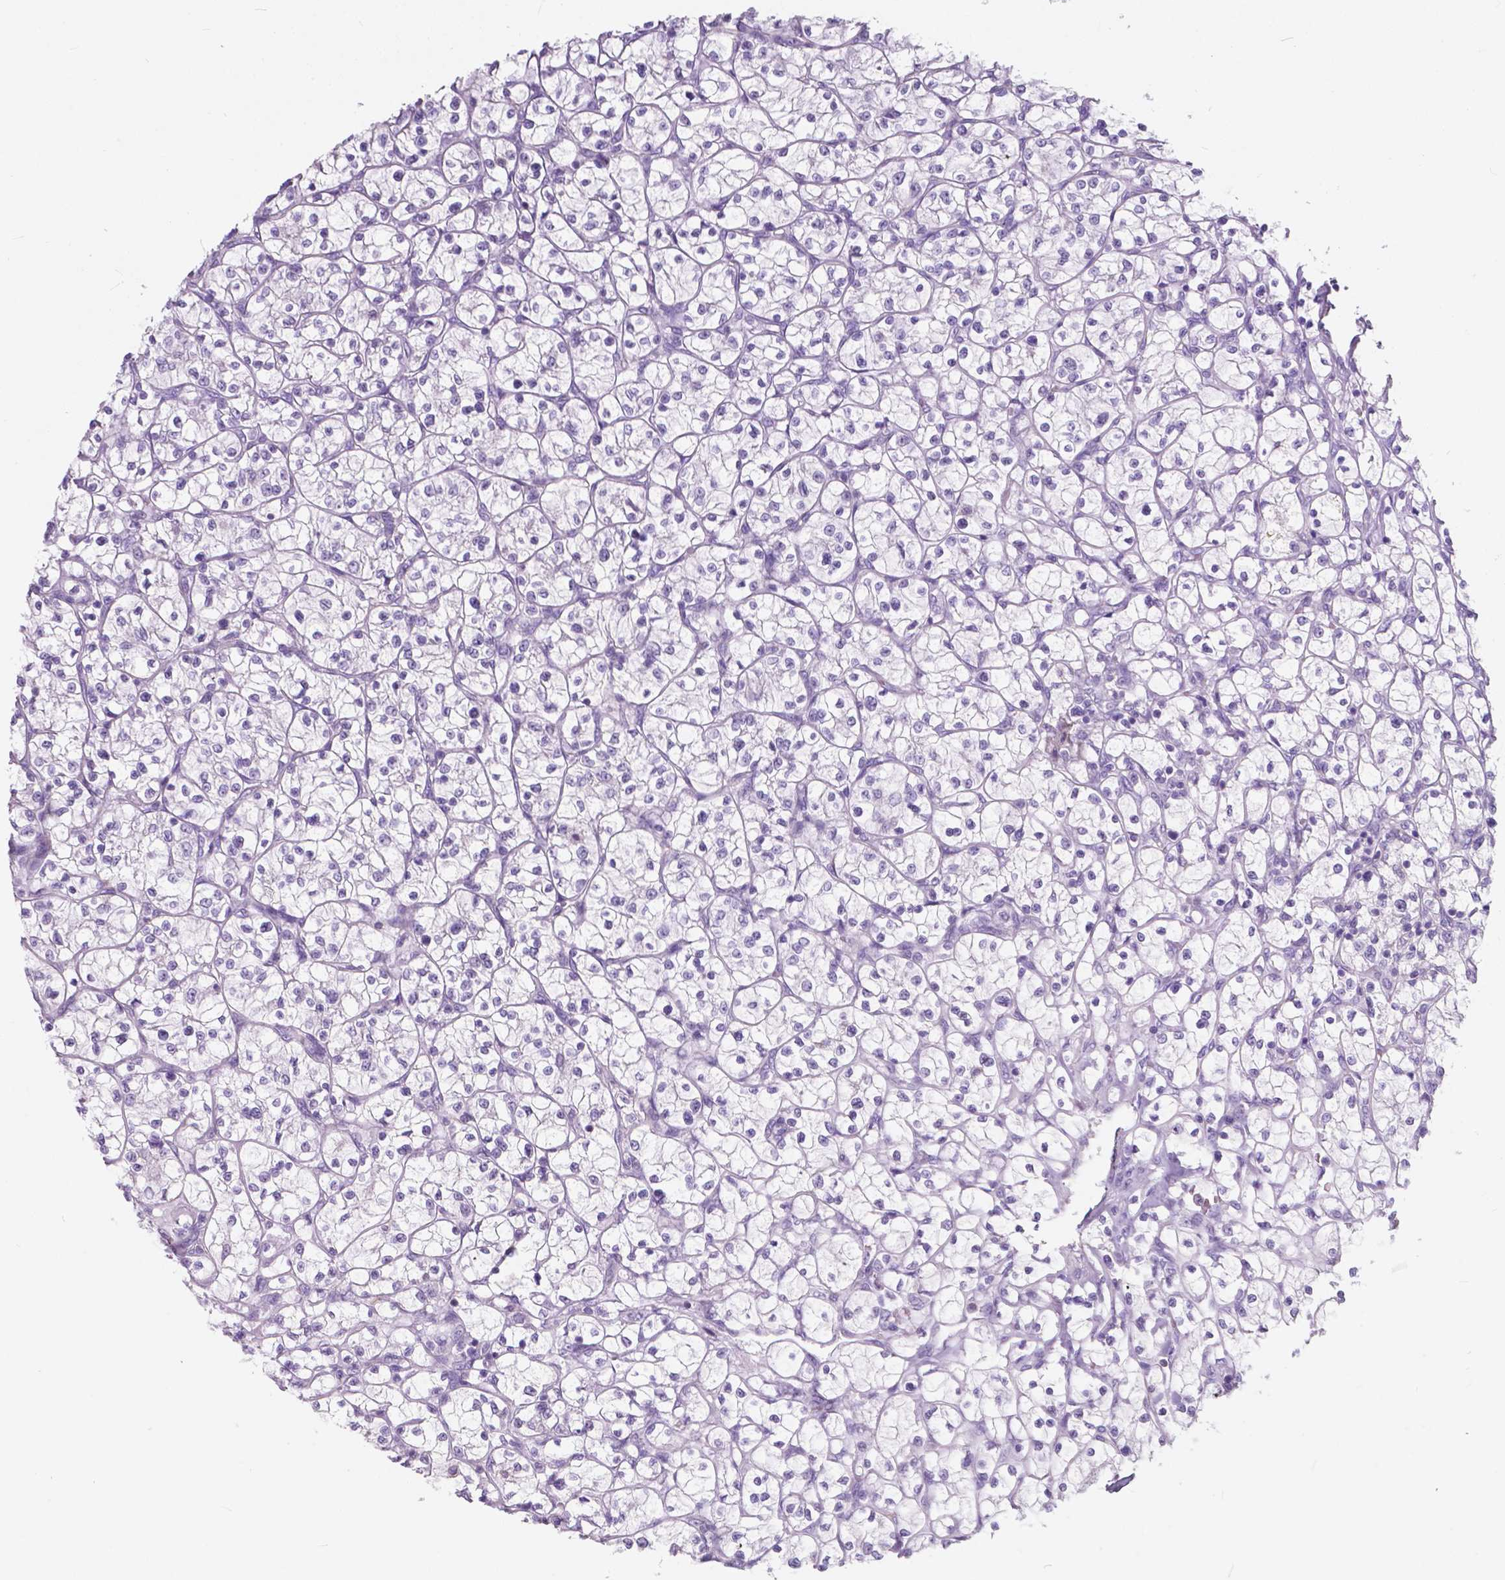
{"staining": {"intensity": "negative", "quantity": "none", "location": "none"}, "tissue": "renal cancer", "cell_type": "Tumor cells", "image_type": "cancer", "snomed": [{"axis": "morphology", "description": "Adenocarcinoma, NOS"}, {"axis": "topography", "description": "Kidney"}], "caption": "Micrograph shows no protein staining in tumor cells of renal cancer (adenocarcinoma) tissue.", "gene": "AMOT", "patient": {"sex": "female", "age": 64}}